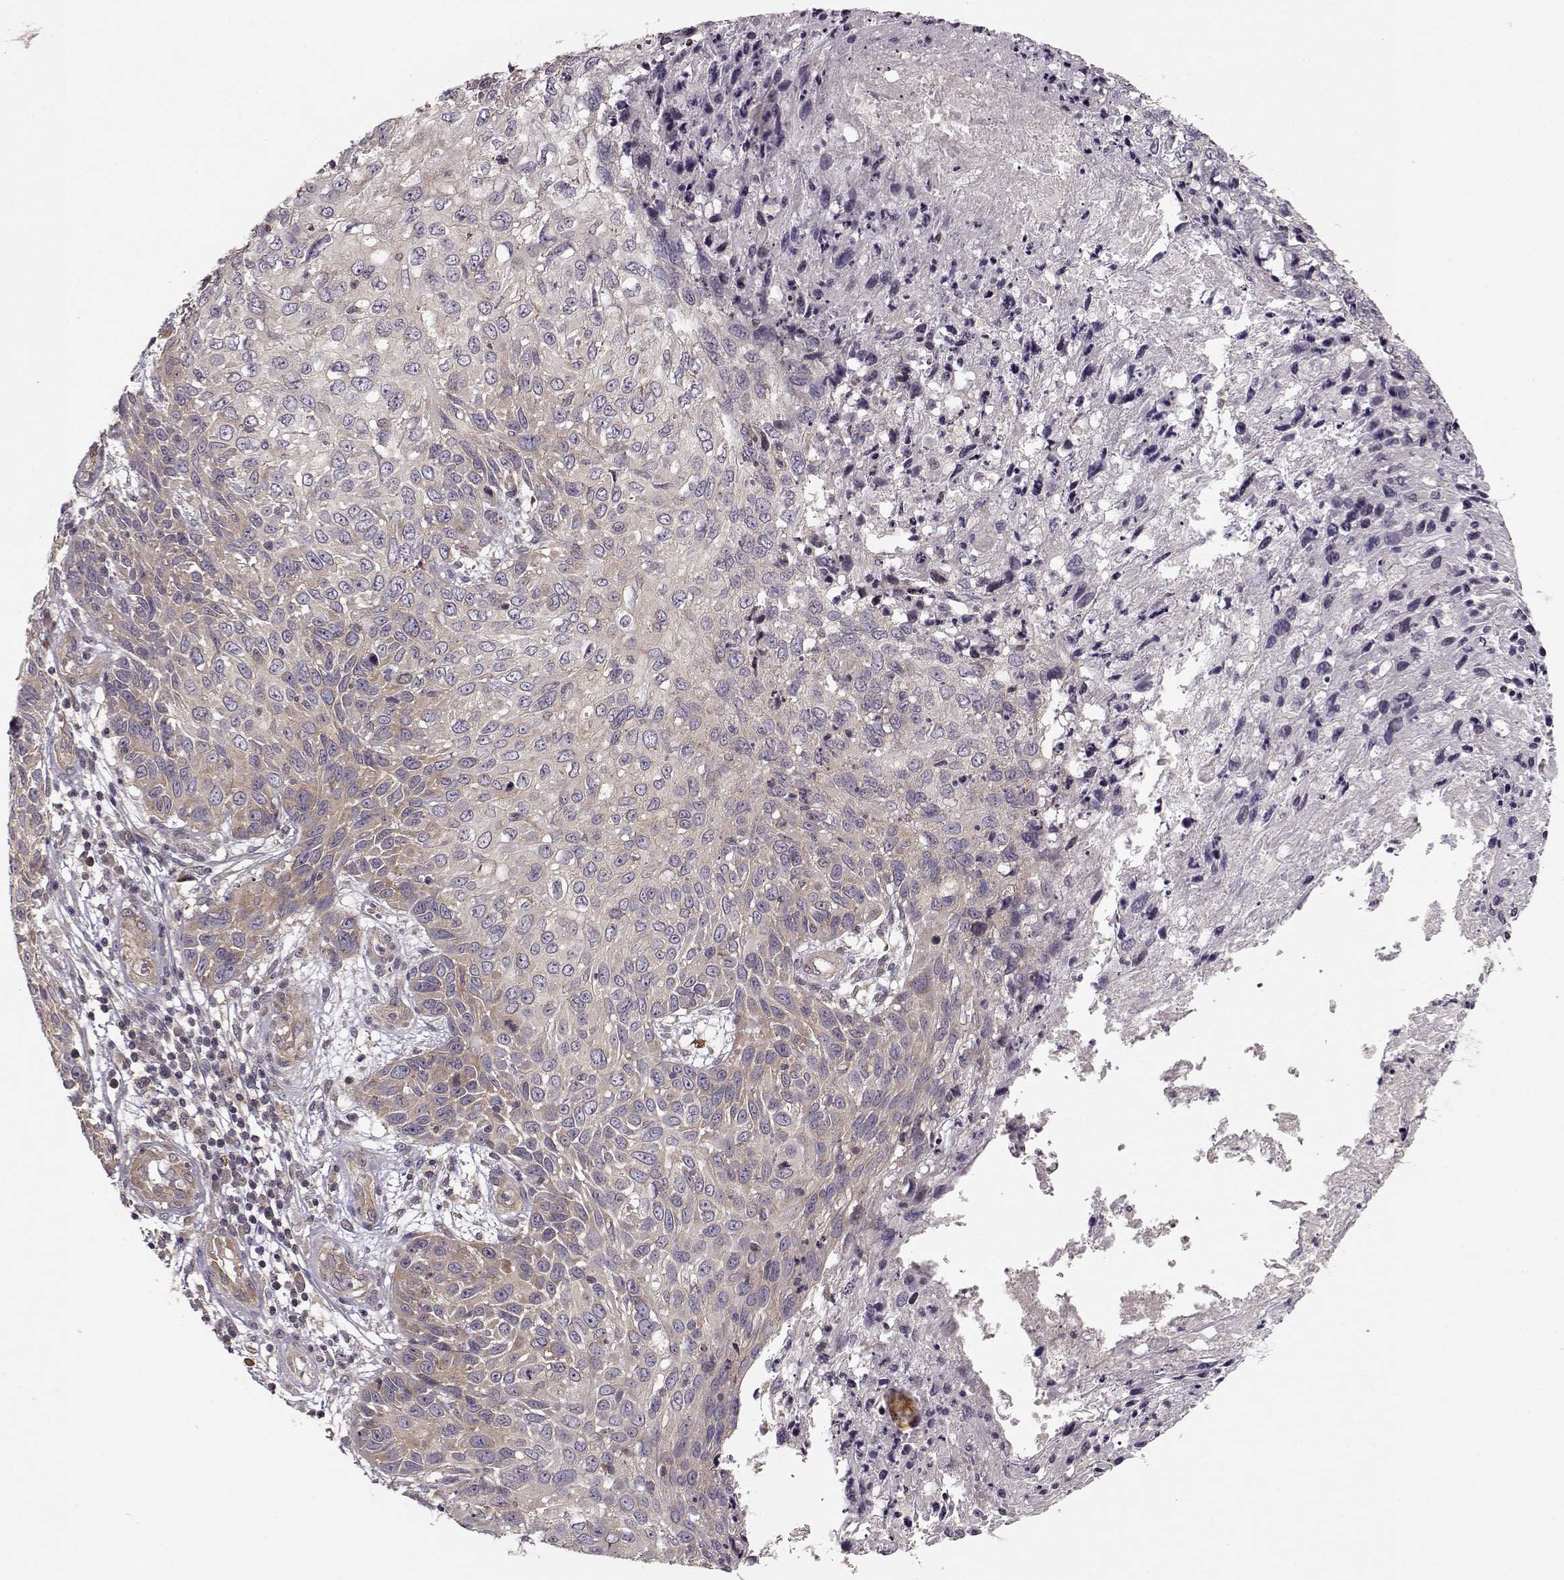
{"staining": {"intensity": "weak", "quantity": "<25%", "location": "cytoplasmic/membranous"}, "tissue": "skin cancer", "cell_type": "Tumor cells", "image_type": "cancer", "snomed": [{"axis": "morphology", "description": "Squamous cell carcinoma, NOS"}, {"axis": "topography", "description": "Skin"}], "caption": "This is an IHC histopathology image of skin cancer. There is no expression in tumor cells.", "gene": "SLAIN2", "patient": {"sex": "male", "age": 92}}